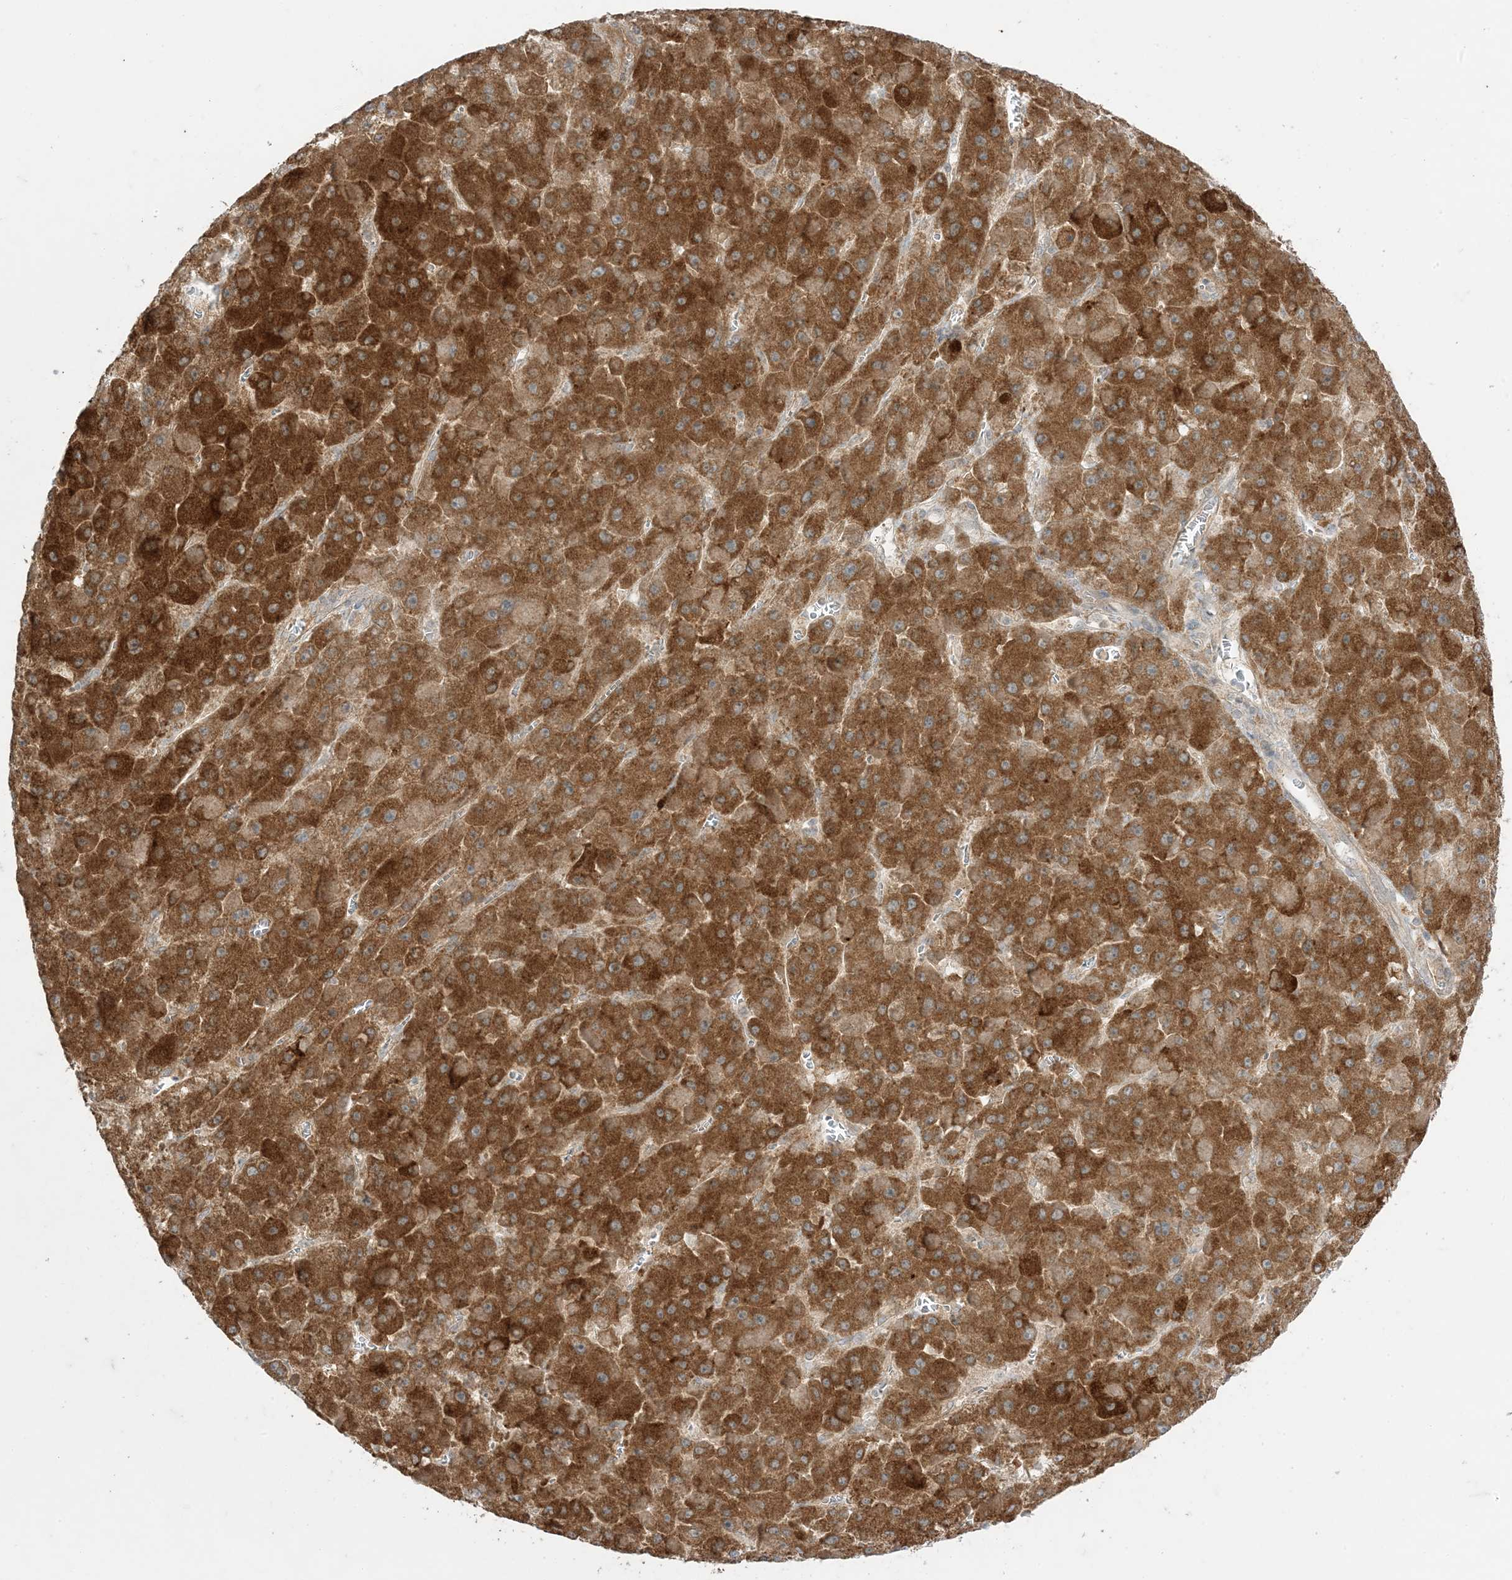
{"staining": {"intensity": "strong", "quantity": ">75%", "location": "cytoplasmic/membranous"}, "tissue": "liver cancer", "cell_type": "Tumor cells", "image_type": "cancer", "snomed": [{"axis": "morphology", "description": "Carcinoma, Hepatocellular, NOS"}, {"axis": "topography", "description": "Liver"}], "caption": "Tumor cells show high levels of strong cytoplasmic/membranous staining in approximately >75% of cells in liver cancer (hepatocellular carcinoma). (DAB = brown stain, brightfield microscopy at high magnification).", "gene": "ODC1", "patient": {"sex": "female", "age": 73}}